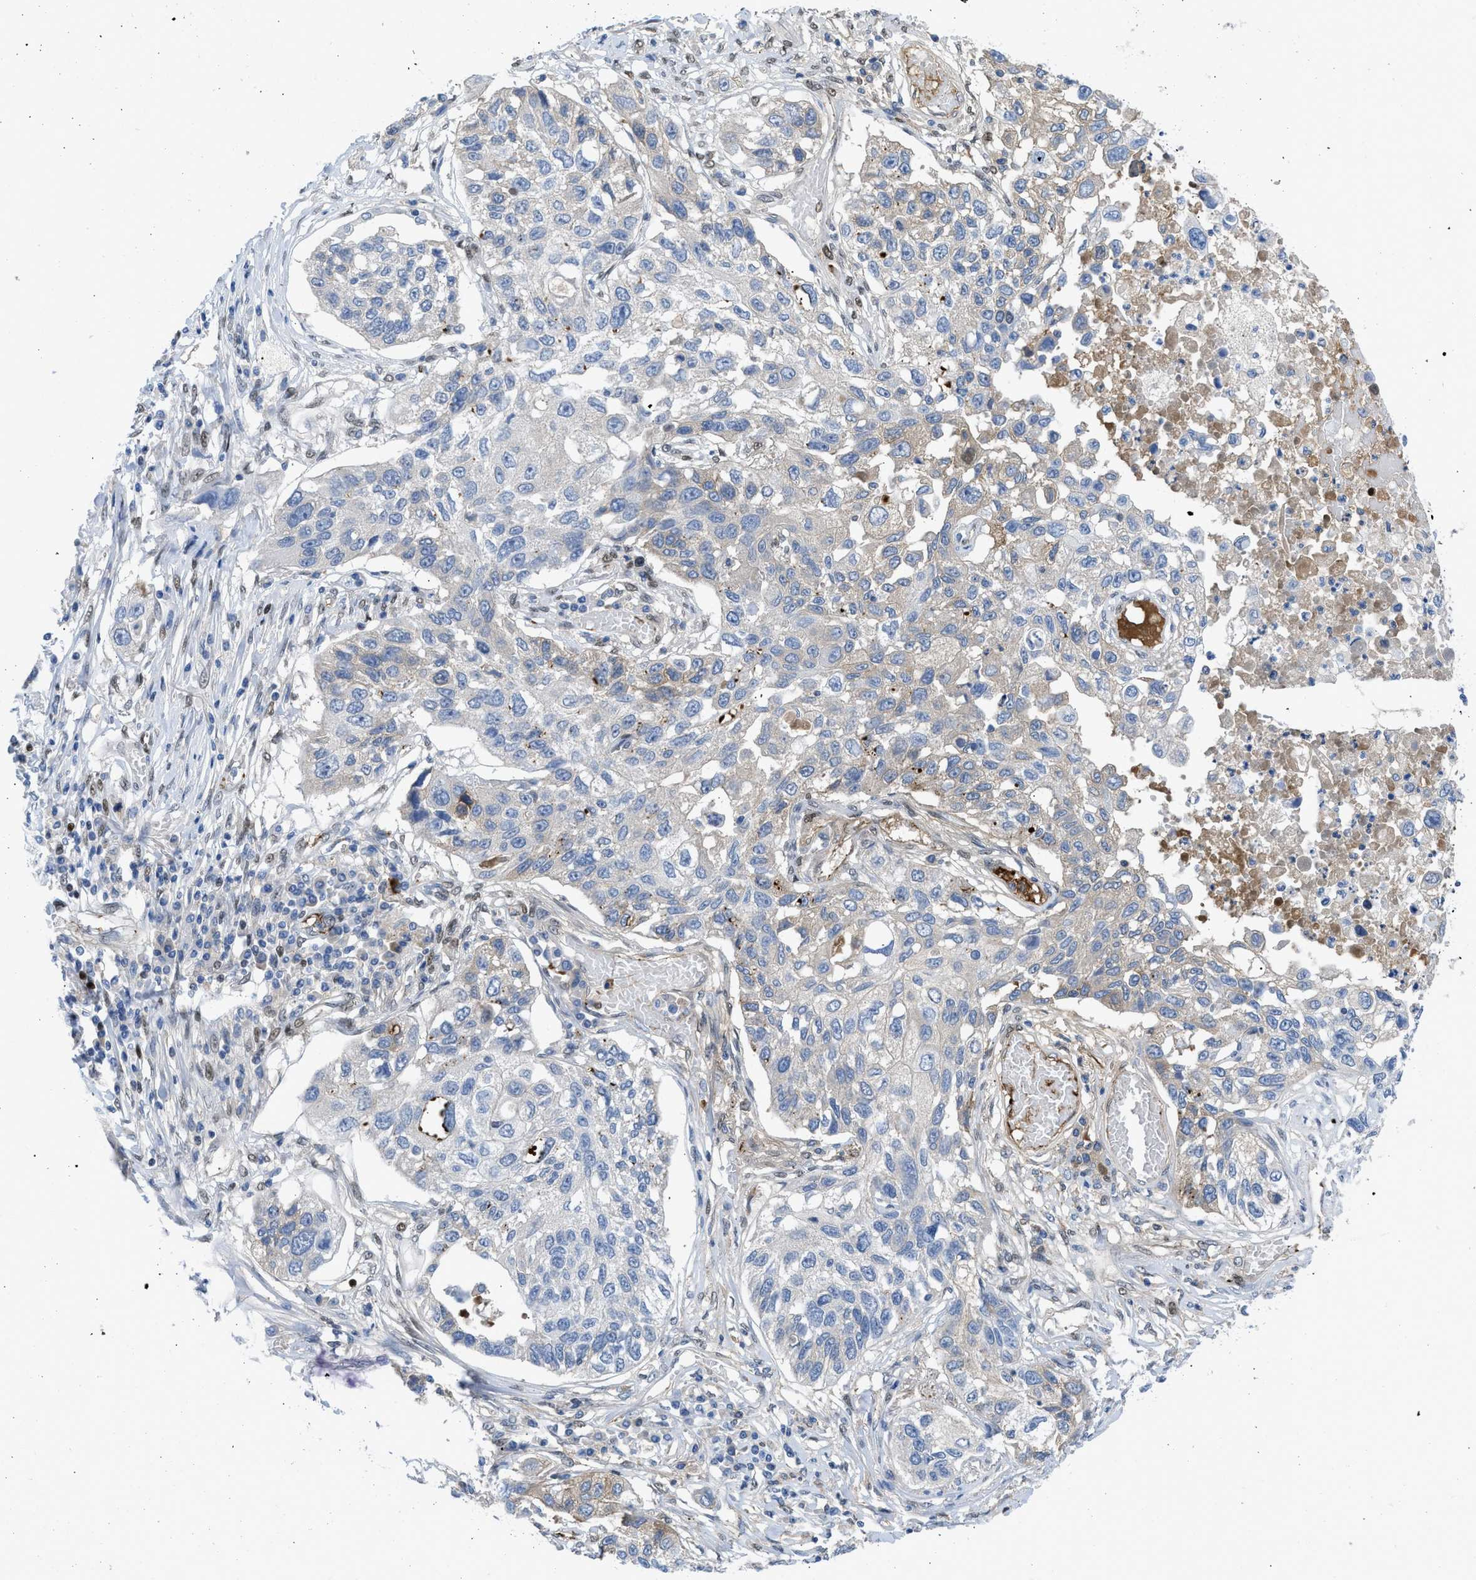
{"staining": {"intensity": "moderate", "quantity": "<25%", "location": "cytoplasmic/membranous"}, "tissue": "lung cancer", "cell_type": "Tumor cells", "image_type": "cancer", "snomed": [{"axis": "morphology", "description": "Squamous cell carcinoma, NOS"}, {"axis": "topography", "description": "Lung"}], "caption": "An IHC histopathology image of neoplastic tissue is shown. Protein staining in brown highlights moderate cytoplasmic/membranous positivity in squamous cell carcinoma (lung) within tumor cells.", "gene": "LEF1", "patient": {"sex": "male", "age": 71}}